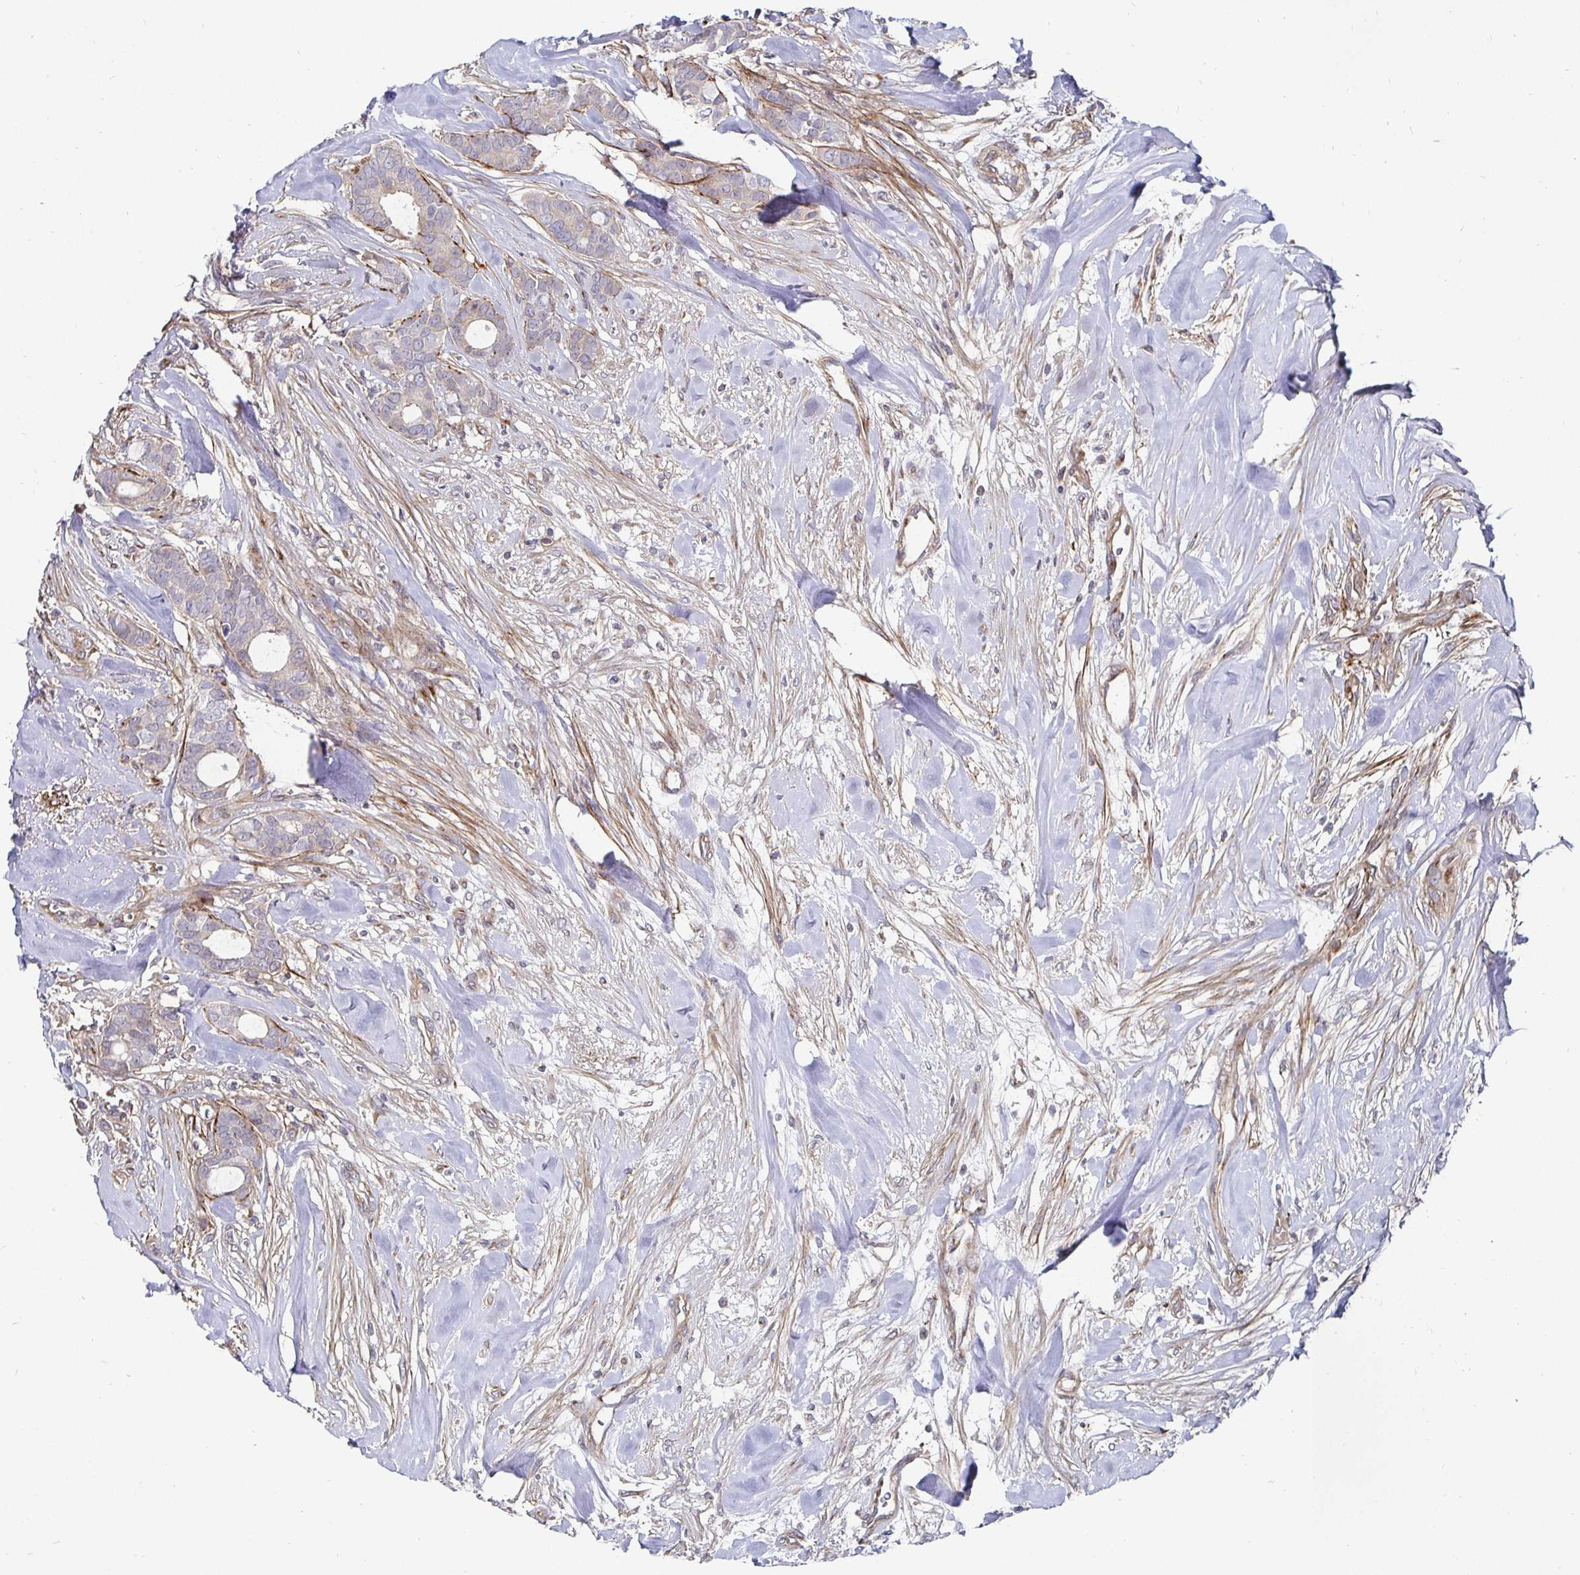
{"staining": {"intensity": "negative", "quantity": "none", "location": "none"}, "tissue": "breast cancer", "cell_type": "Tumor cells", "image_type": "cancer", "snomed": [{"axis": "morphology", "description": "Duct carcinoma"}, {"axis": "topography", "description": "Breast"}], "caption": "Immunohistochemical staining of breast cancer (infiltrating ductal carcinoma) shows no significant expression in tumor cells.", "gene": "GJA4", "patient": {"sex": "female", "age": 84}}